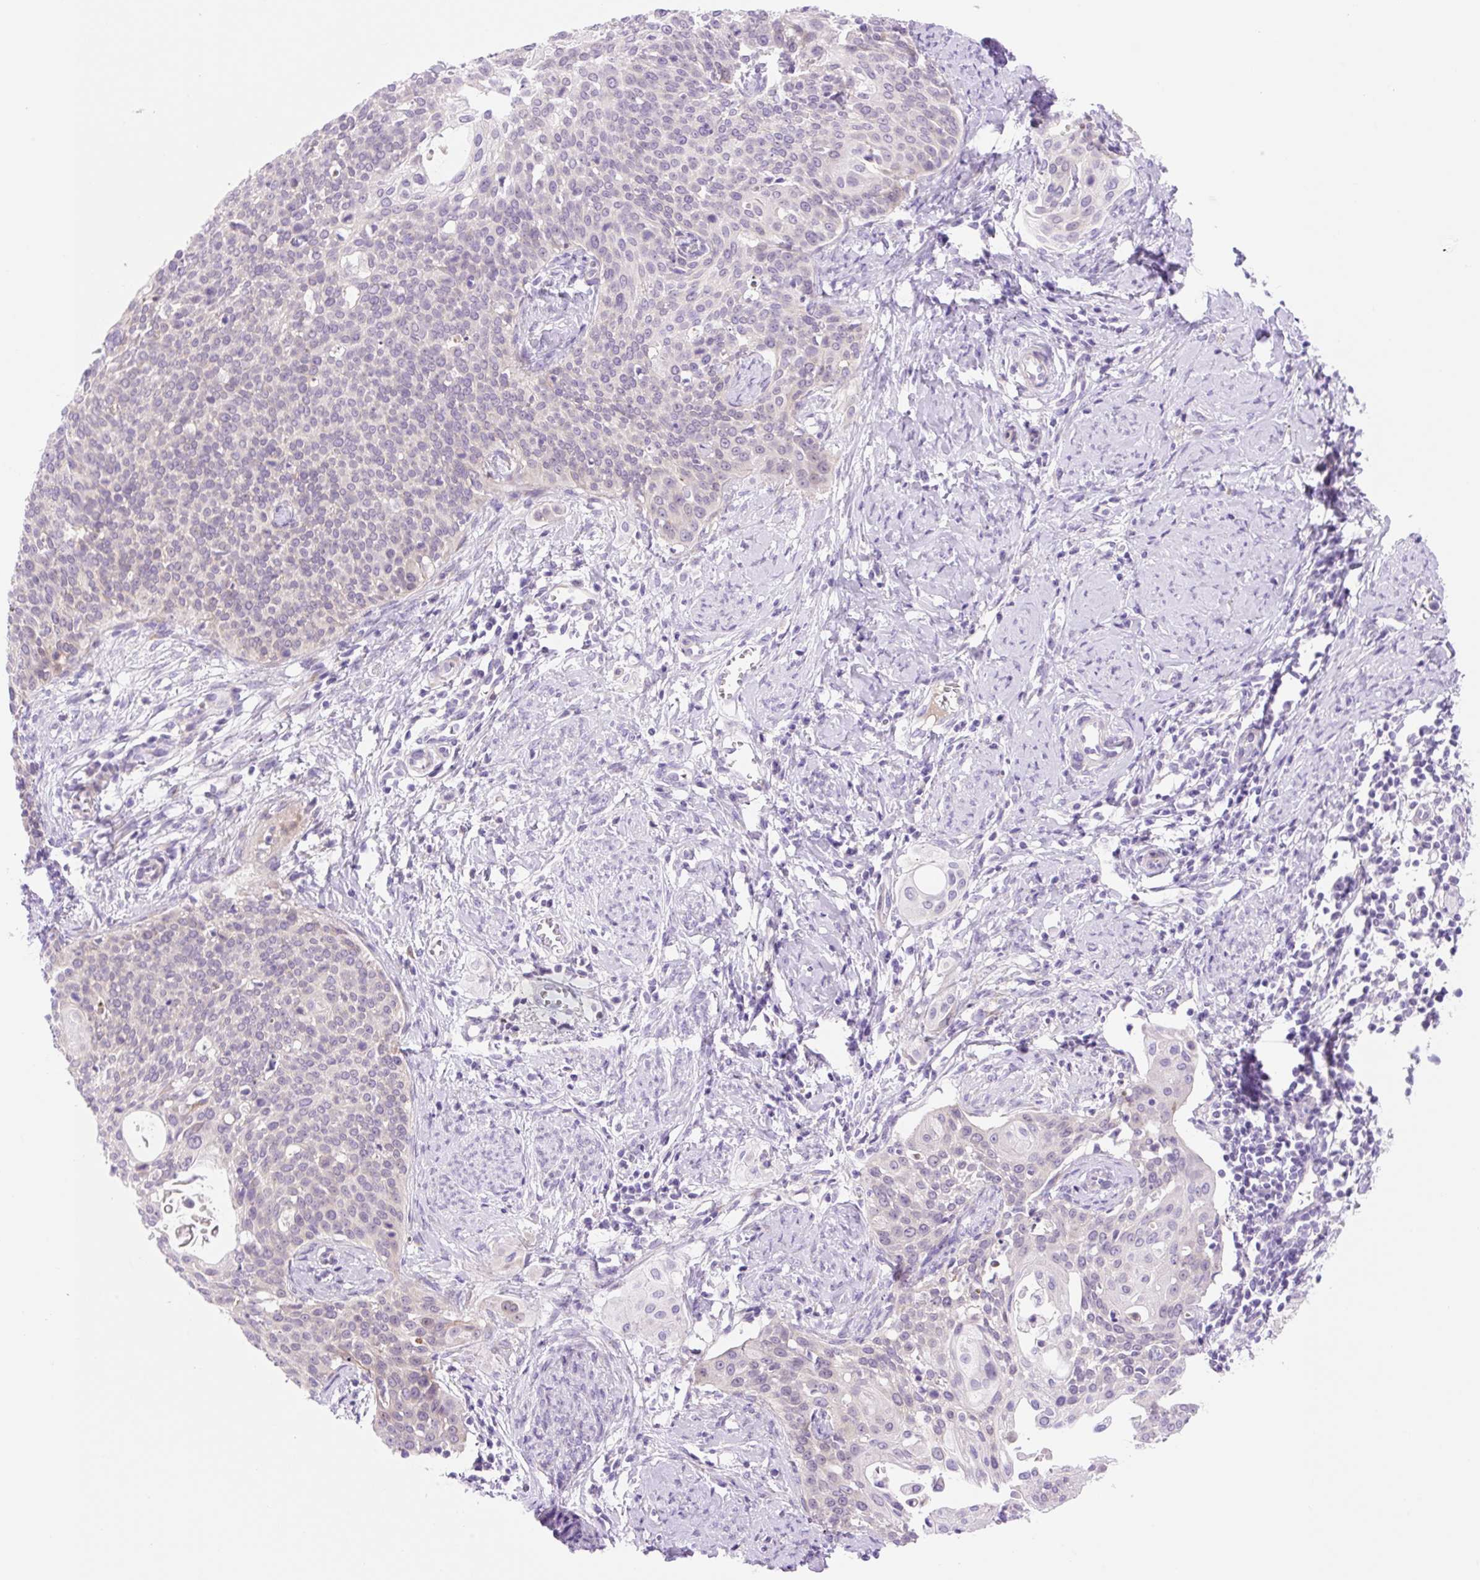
{"staining": {"intensity": "negative", "quantity": "none", "location": "none"}, "tissue": "cervical cancer", "cell_type": "Tumor cells", "image_type": "cancer", "snomed": [{"axis": "morphology", "description": "Squamous cell carcinoma, NOS"}, {"axis": "topography", "description": "Cervix"}], "caption": "Tumor cells are negative for brown protein staining in cervical cancer.", "gene": "ZNF121", "patient": {"sex": "female", "age": 44}}